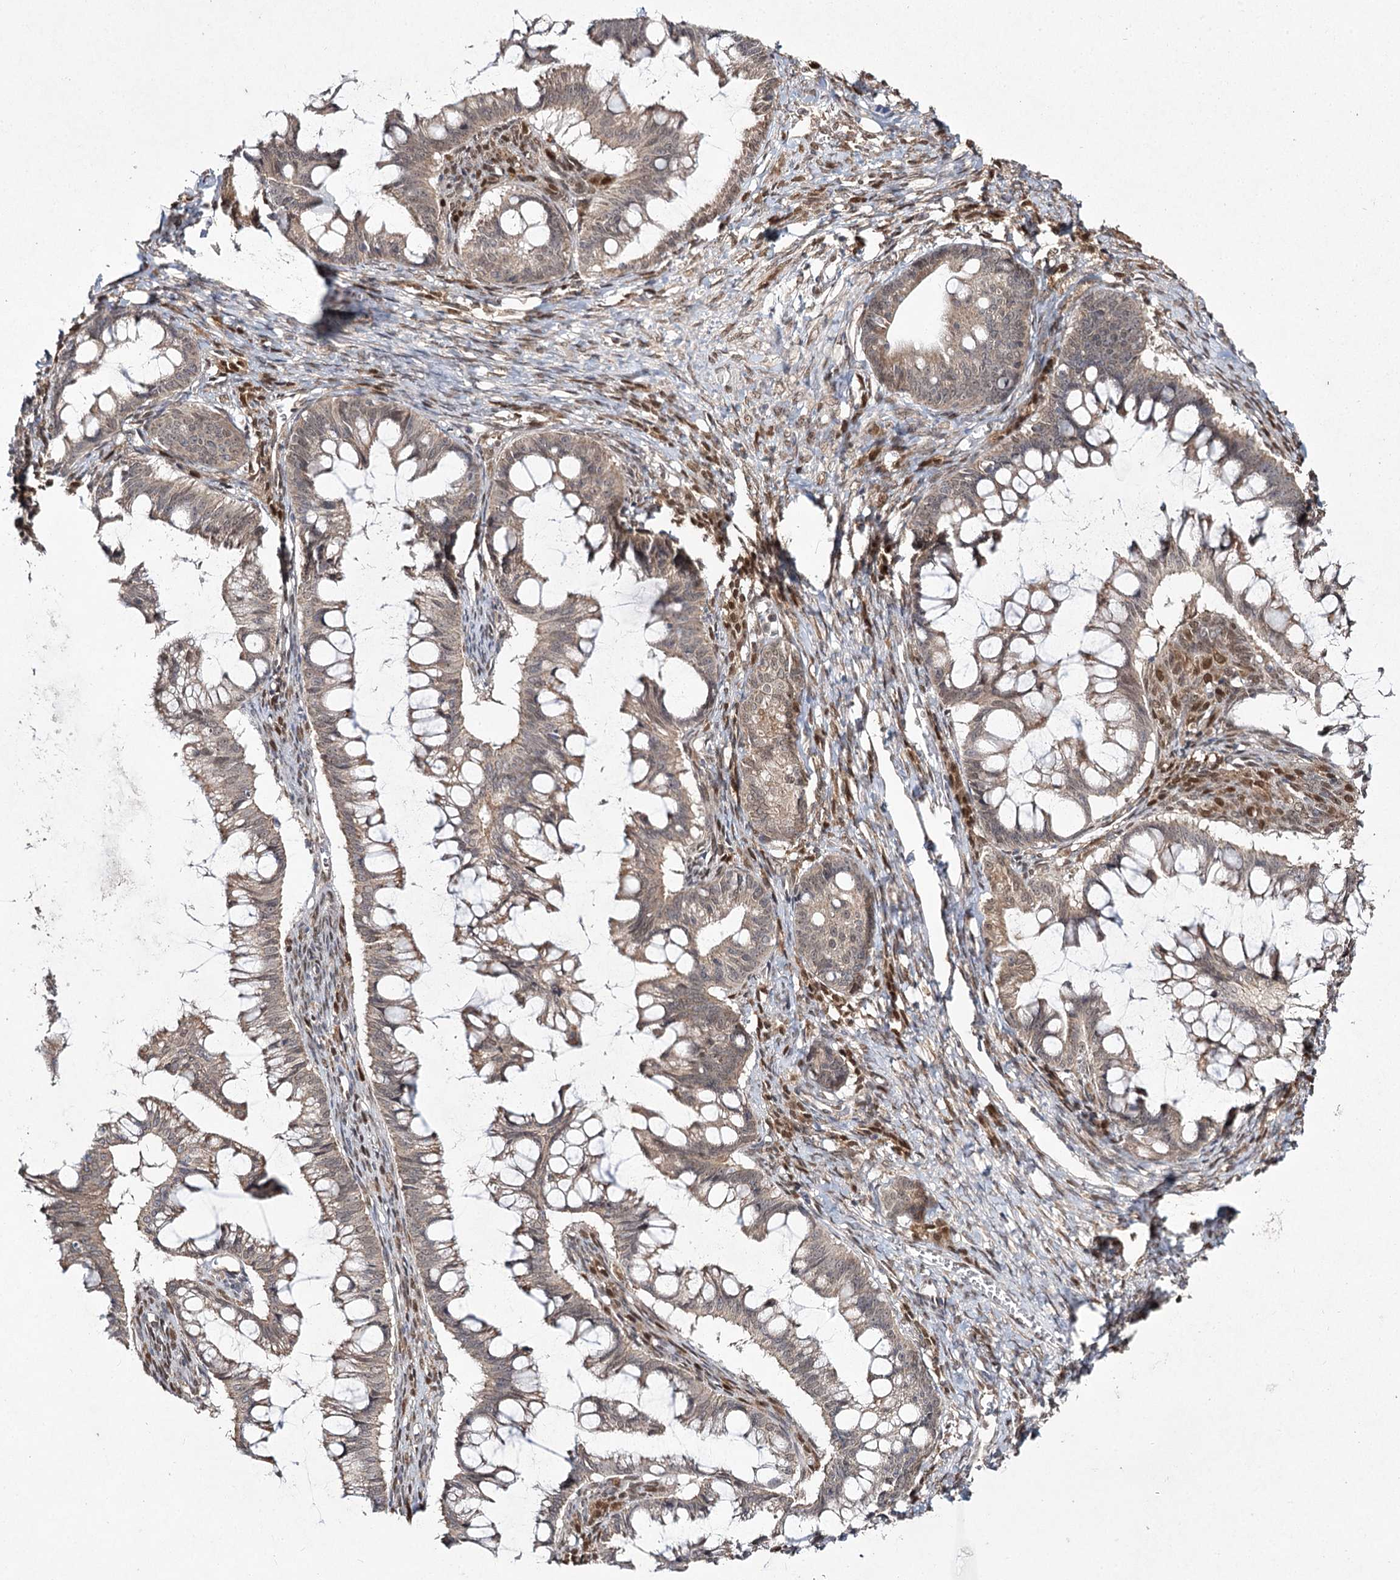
{"staining": {"intensity": "weak", "quantity": ">75%", "location": "cytoplasmic/membranous"}, "tissue": "ovarian cancer", "cell_type": "Tumor cells", "image_type": "cancer", "snomed": [{"axis": "morphology", "description": "Cystadenocarcinoma, mucinous, NOS"}, {"axis": "topography", "description": "Ovary"}], "caption": "Weak cytoplasmic/membranous positivity is appreciated in approximately >75% of tumor cells in ovarian cancer (mucinous cystadenocarcinoma).", "gene": "TRNT1", "patient": {"sex": "female", "age": 73}}